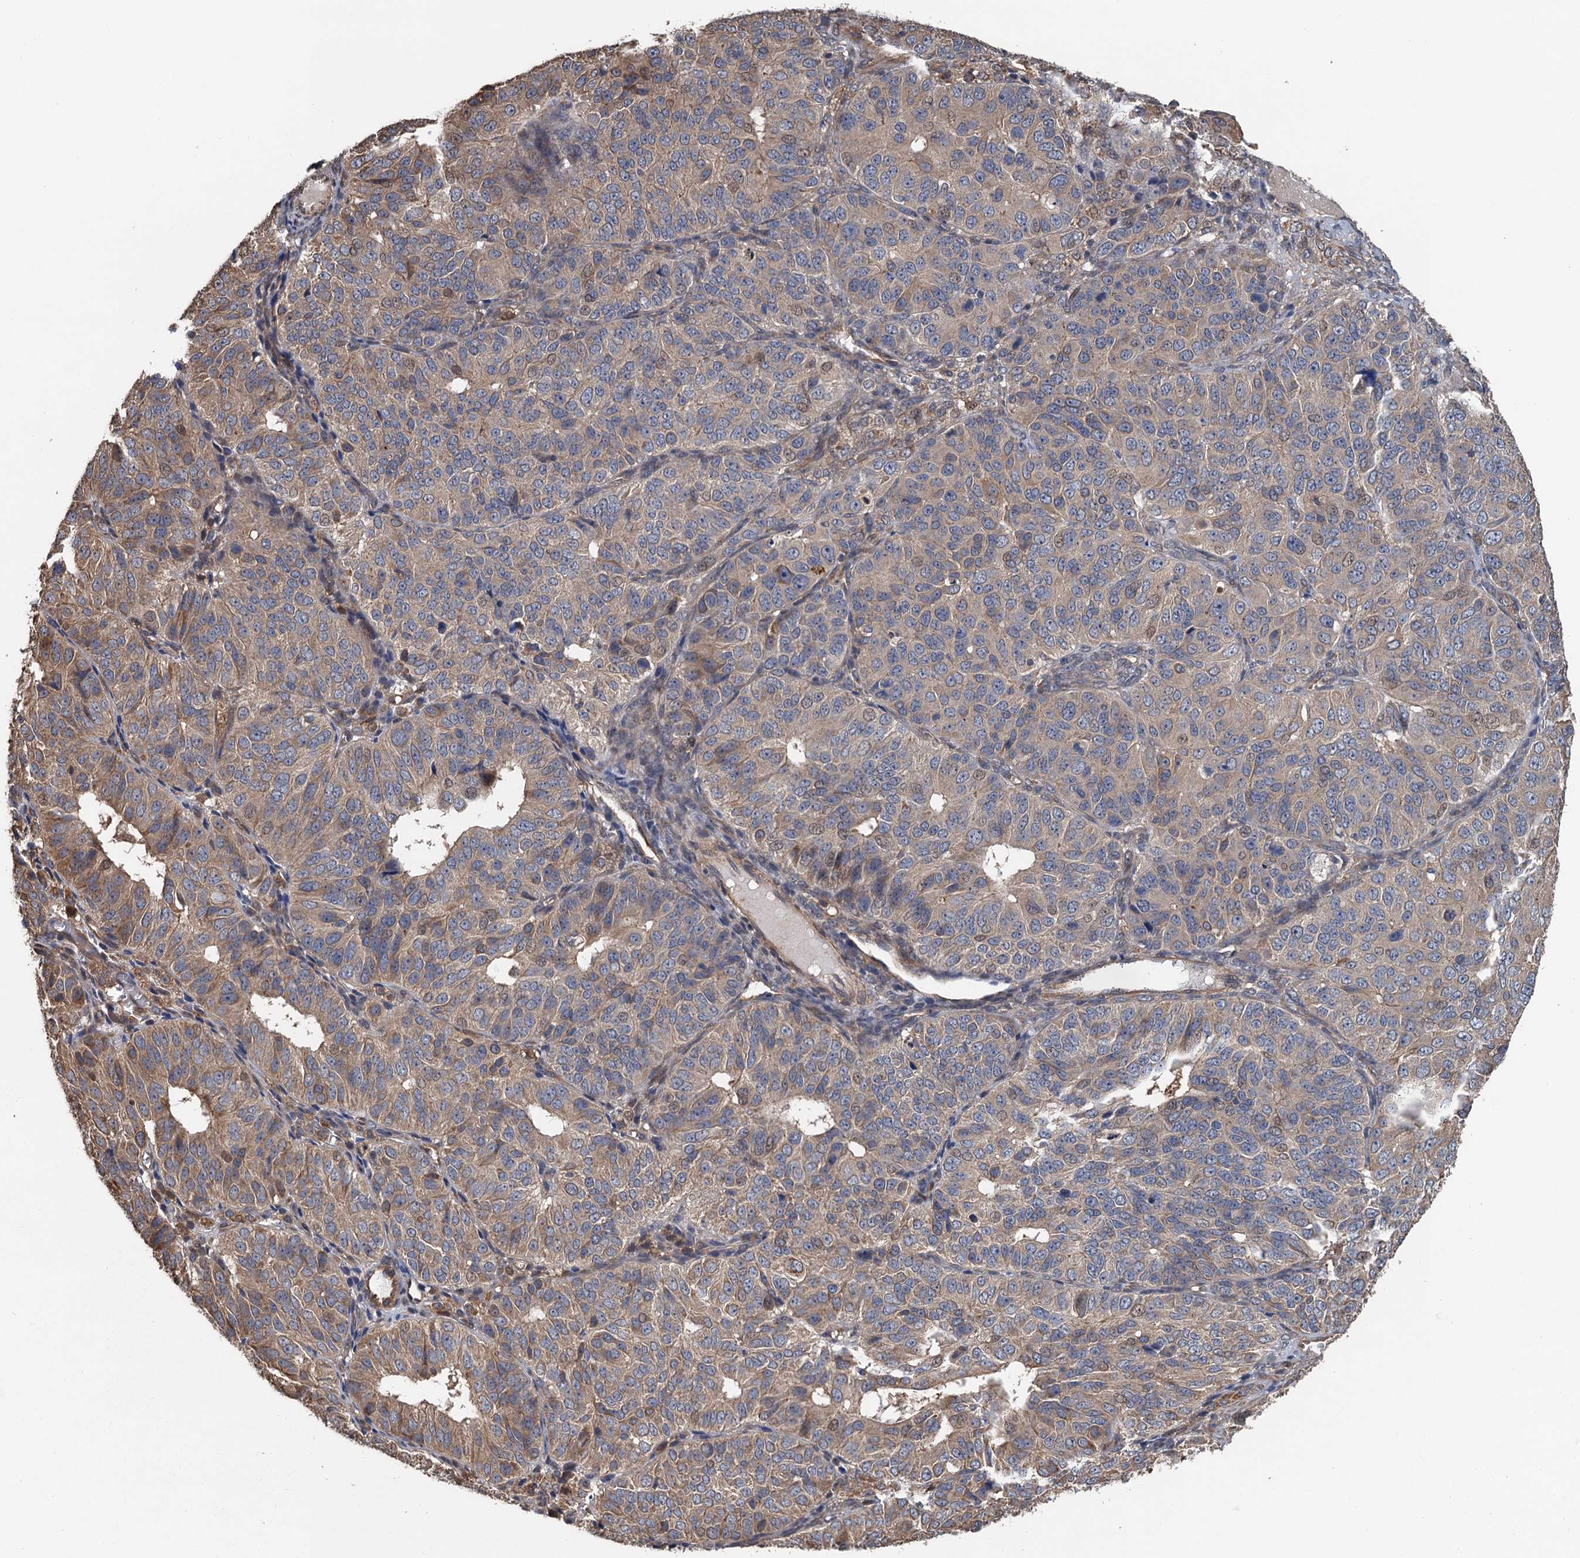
{"staining": {"intensity": "weak", "quantity": ">75%", "location": "cytoplasmic/membranous,nuclear"}, "tissue": "ovarian cancer", "cell_type": "Tumor cells", "image_type": "cancer", "snomed": [{"axis": "morphology", "description": "Carcinoma, endometroid"}, {"axis": "topography", "description": "Ovary"}], "caption": "Protein positivity by IHC exhibits weak cytoplasmic/membranous and nuclear positivity in approximately >75% of tumor cells in ovarian endometroid carcinoma.", "gene": "MEAK7", "patient": {"sex": "female", "age": 51}}